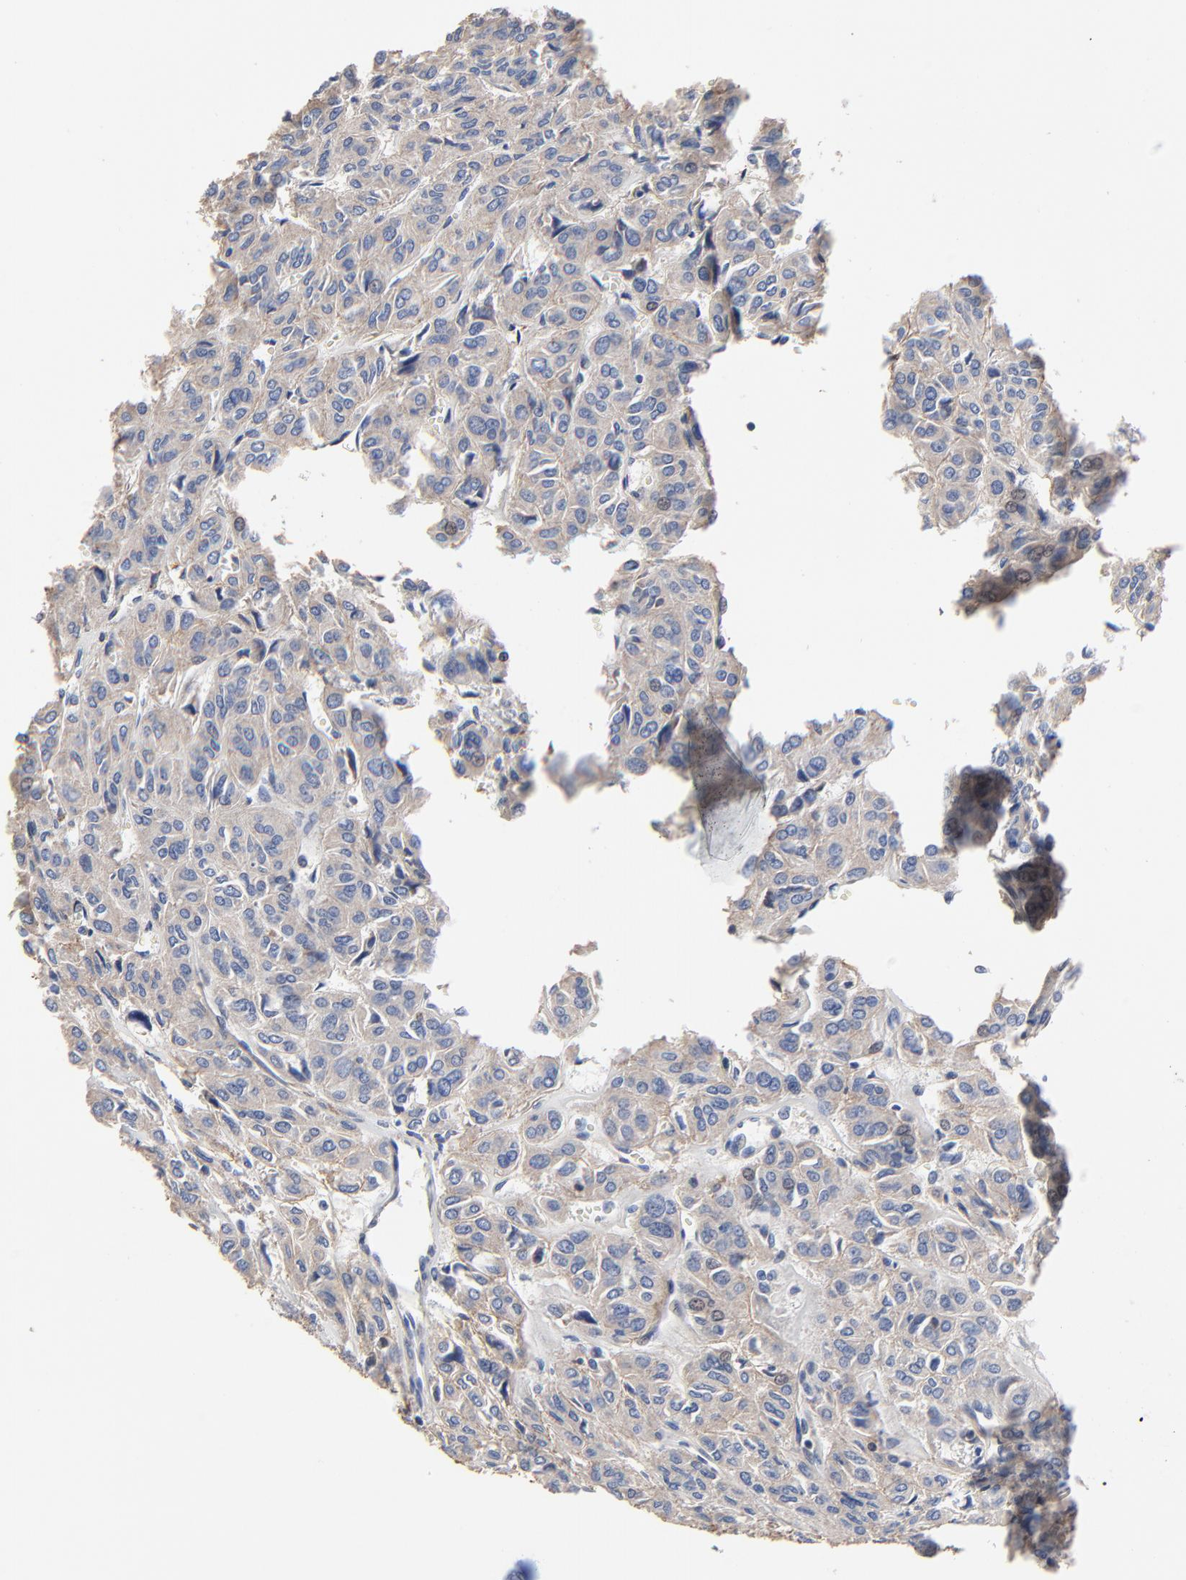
{"staining": {"intensity": "negative", "quantity": "none", "location": "none"}, "tissue": "thyroid cancer", "cell_type": "Tumor cells", "image_type": "cancer", "snomed": [{"axis": "morphology", "description": "Follicular adenoma carcinoma, NOS"}, {"axis": "topography", "description": "Thyroid gland"}], "caption": "A histopathology image of human thyroid cancer is negative for staining in tumor cells.", "gene": "SKAP1", "patient": {"sex": "female", "age": 71}}